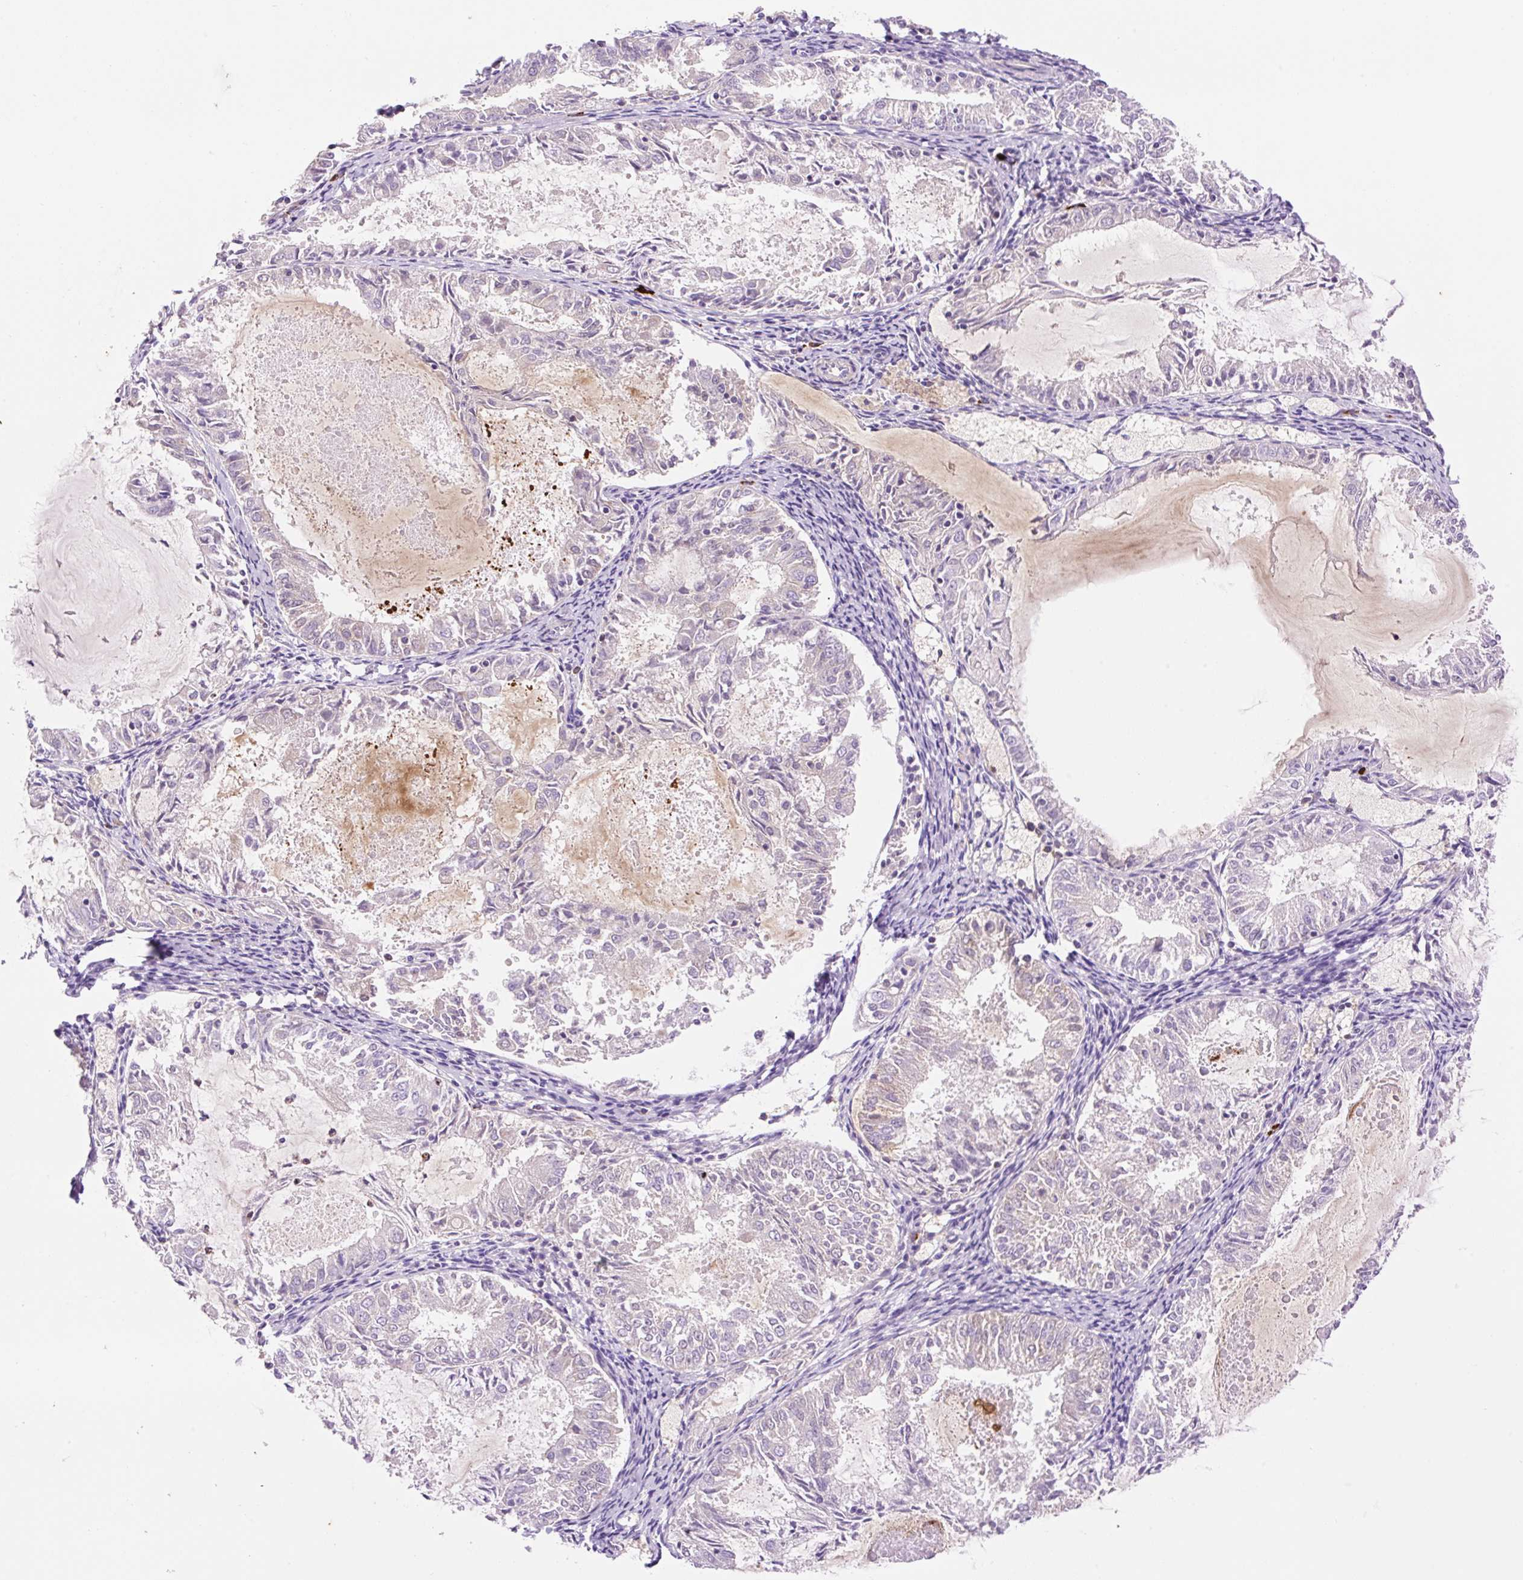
{"staining": {"intensity": "negative", "quantity": "none", "location": "none"}, "tissue": "endometrial cancer", "cell_type": "Tumor cells", "image_type": "cancer", "snomed": [{"axis": "morphology", "description": "Adenocarcinoma, NOS"}, {"axis": "topography", "description": "Endometrium"}], "caption": "Immunohistochemistry (IHC) histopathology image of endometrial cancer (adenocarcinoma) stained for a protein (brown), which demonstrates no expression in tumor cells. (DAB (3,3'-diaminobenzidine) immunohistochemistry (IHC) visualized using brightfield microscopy, high magnification).", "gene": "LHFPL5", "patient": {"sex": "female", "age": 57}}